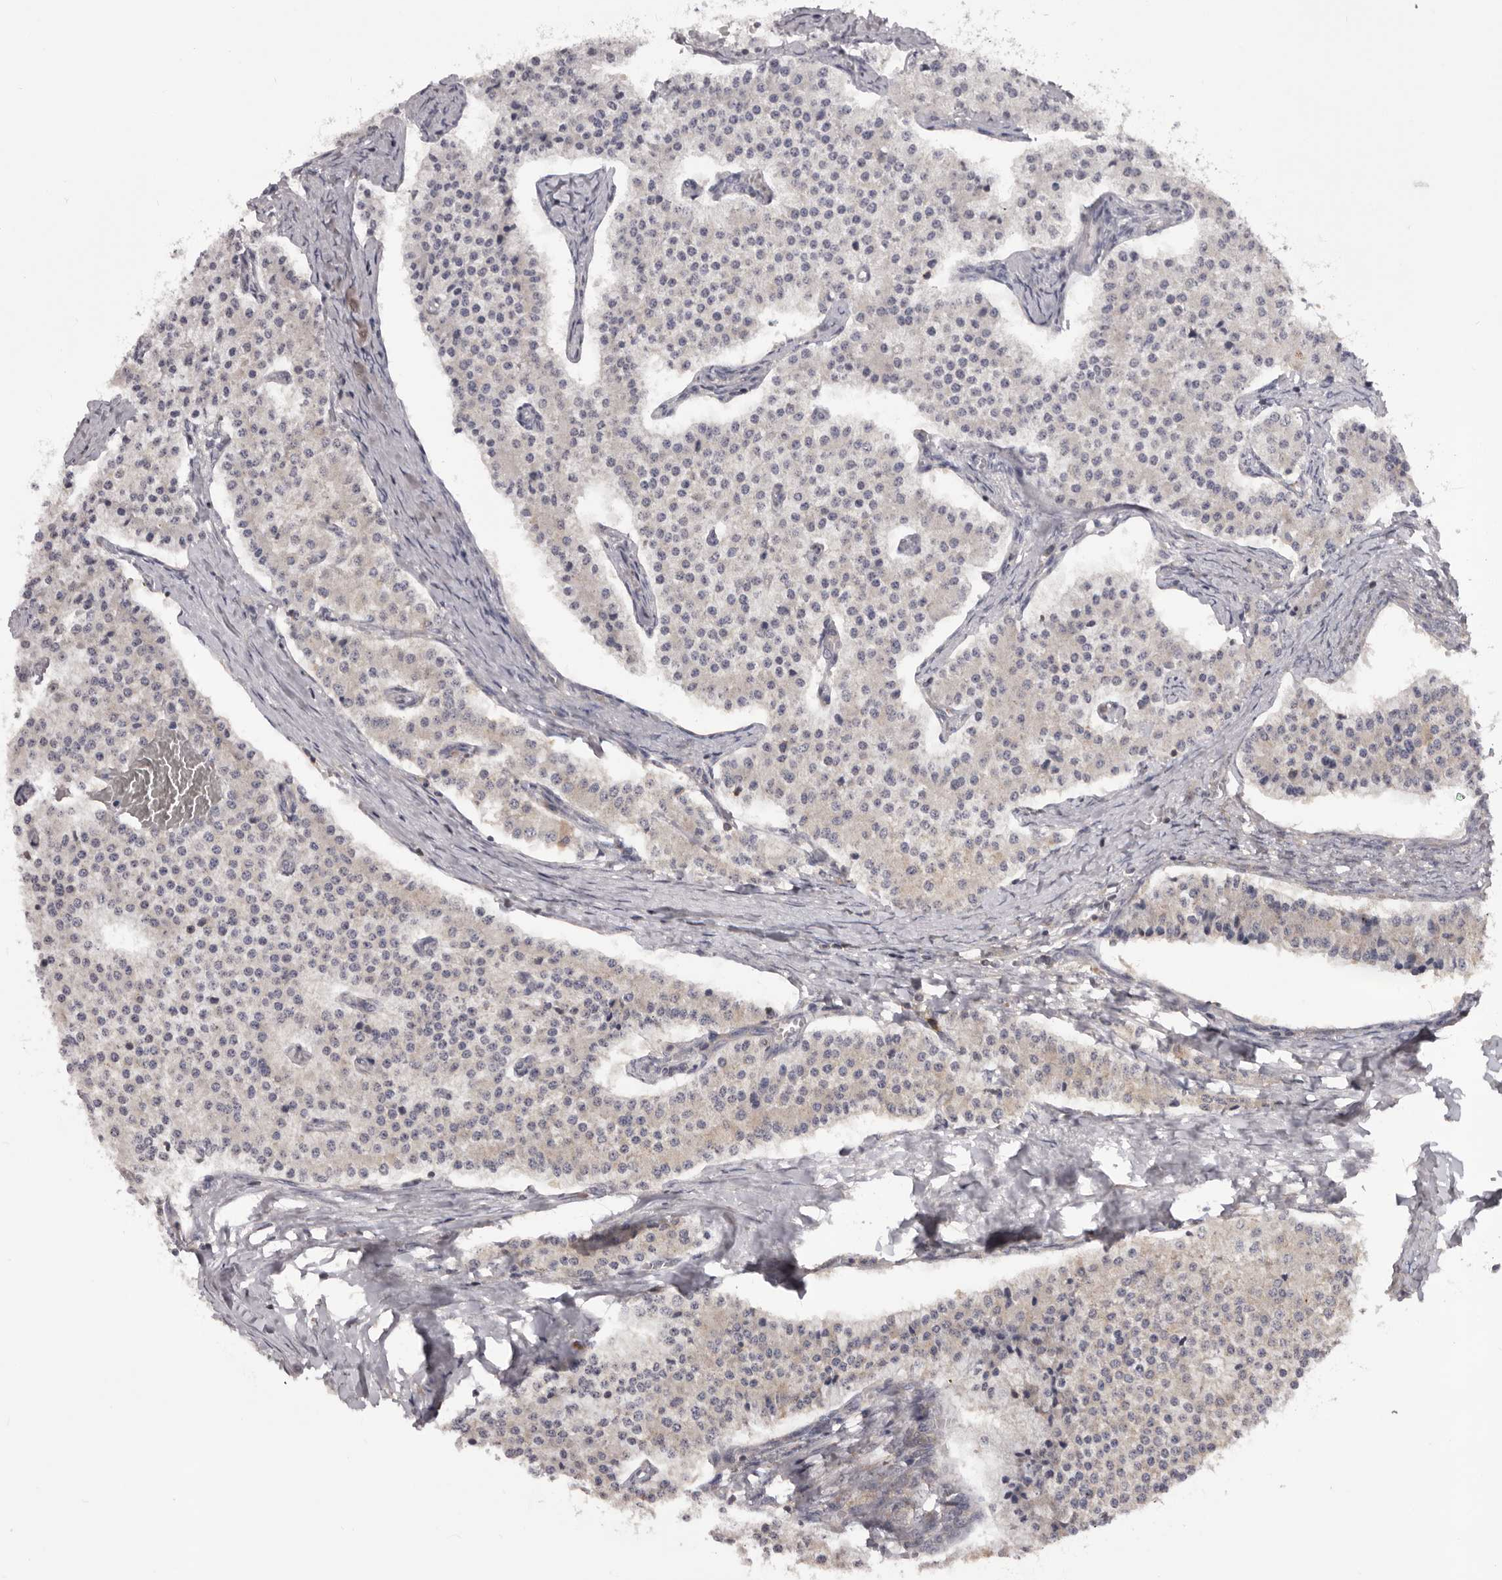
{"staining": {"intensity": "negative", "quantity": "none", "location": "none"}, "tissue": "carcinoid", "cell_type": "Tumor cells", "image_type": "cancer", "snomed": [{"axis": "morphology", "description": "Carcinoid, malignant, NOS"}, {"axis": "topography", "description": "Colon"}], "caption": "A photomicrograph of carcinoid stained for a protein displays no brown staining in tumor cells.", "gene": "HBS1L", "patient": {"sex": "female", "age": 52}}